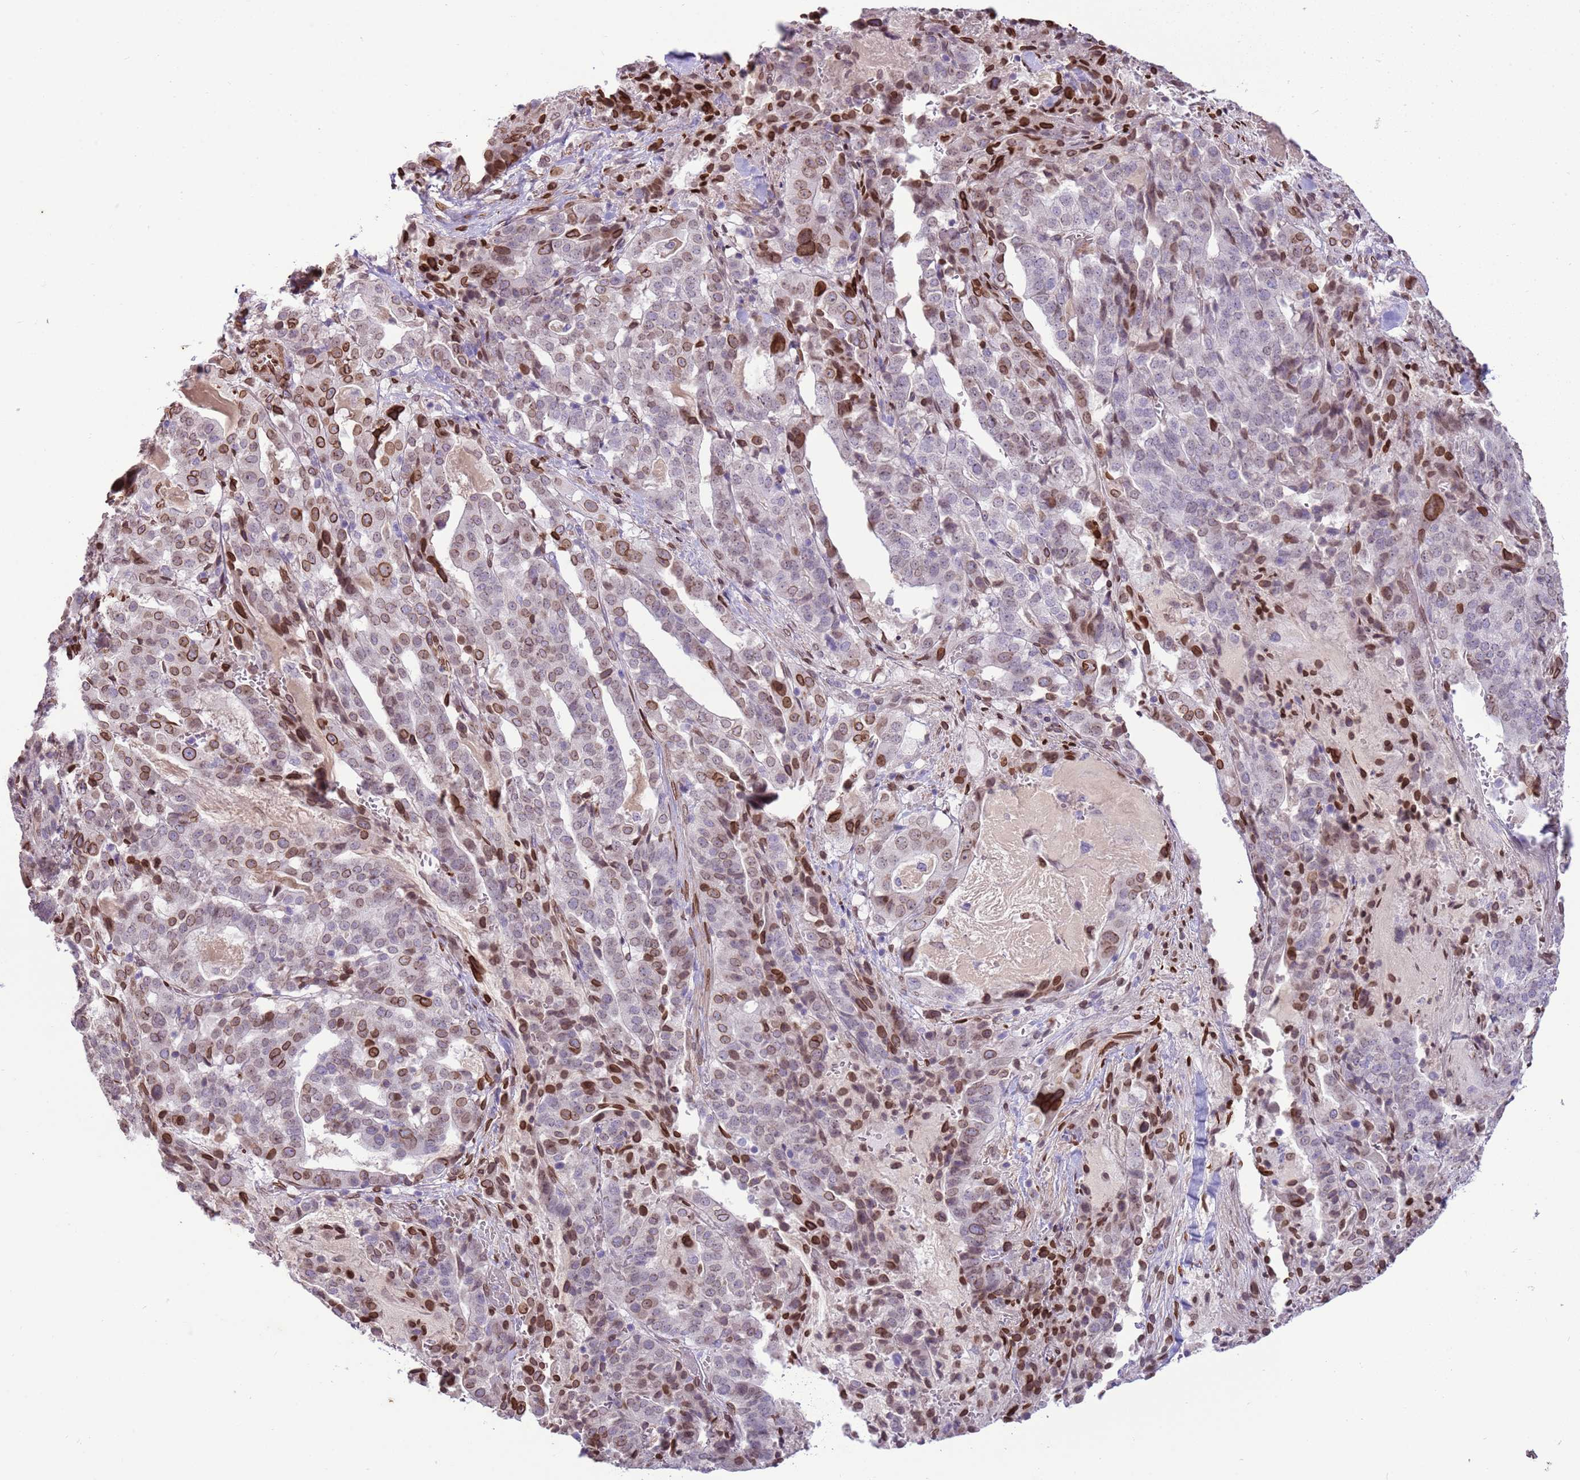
{"staining": {"intensity": "moderate", "quantity": "25%-75%", "location": "cytoplasmic/membranous,nuclear"}, "tissue": "stomach cancer", "cell_type": "Tumor cells", "image_type": "cancer", "snomed": [{"axis": "morphology", "description": "Adenocarcinoma, NOS"}, {"axis": "topography", "description": "Stomach"}], "caption": "Human stomach adenocarcinoma stained with a protein marker demonstrates moderate staining in tumor cells.", "gene": "TMEM47", "patient": {"sex": "male", "age": 48}}